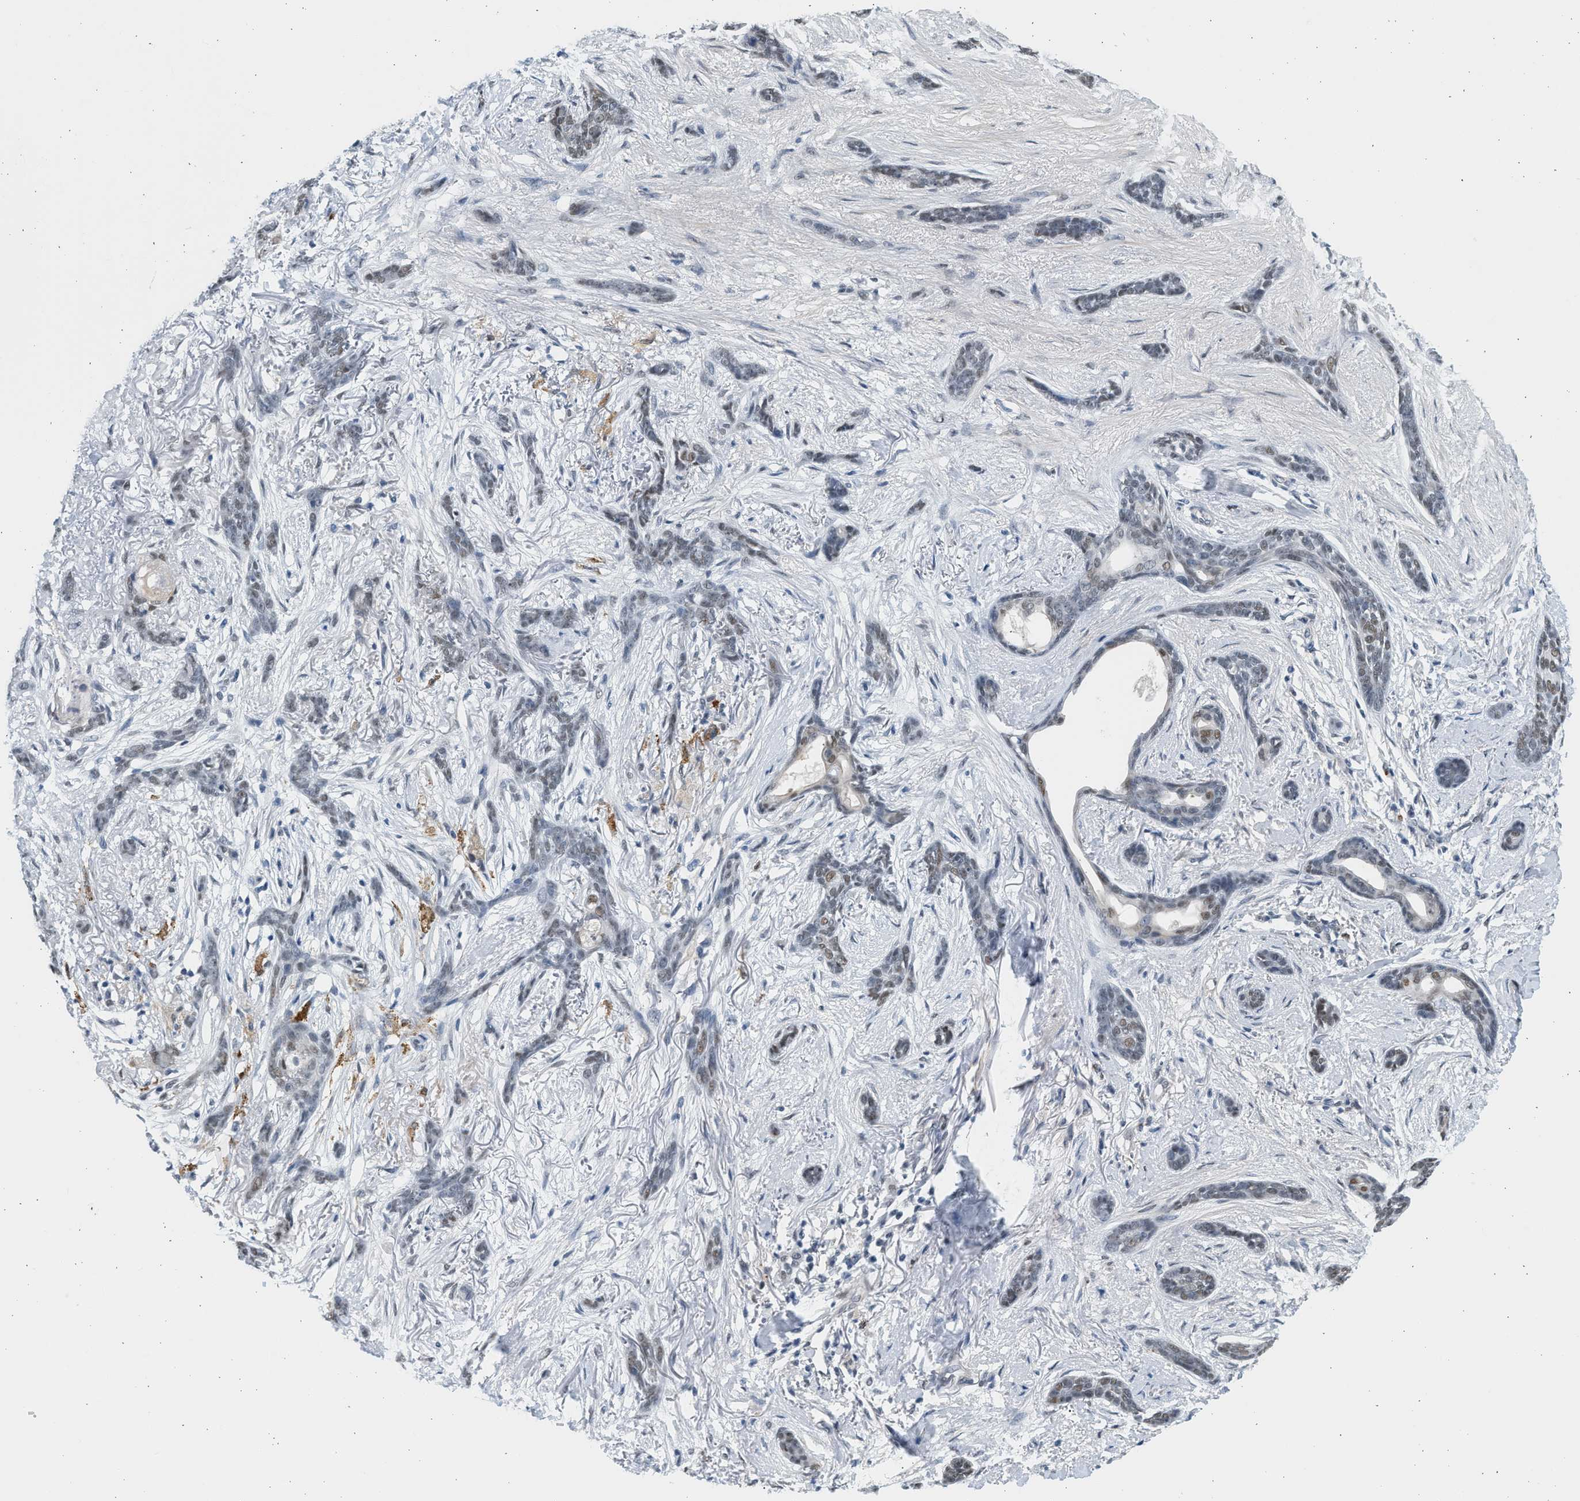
{"staining": {"intensity": "weak", "quantity": "25%-75%", "location": "nuclear"}, "tissue": "skin cancer", "cell_type": "Tumor cells", "image_type": "cancer", "snomed": [{"axis": "morphology", "description": "Basal cell carcinoma"}, {"axis": "morphology", "description": "Adnexal tumor, benign"}, {"axis": "topography", "description": "Skin"}], "caption": "Weak nuclear protein positivity is appreciated in about 25%-75% of tumor cells in skin cancer. The protein is stained brown, and the nuclei are stained in blue (DAB IHC with brightfield microscopy, high magnification).", "gene": "HIPK1", "patient": {"sex": "female", "age": 42}}